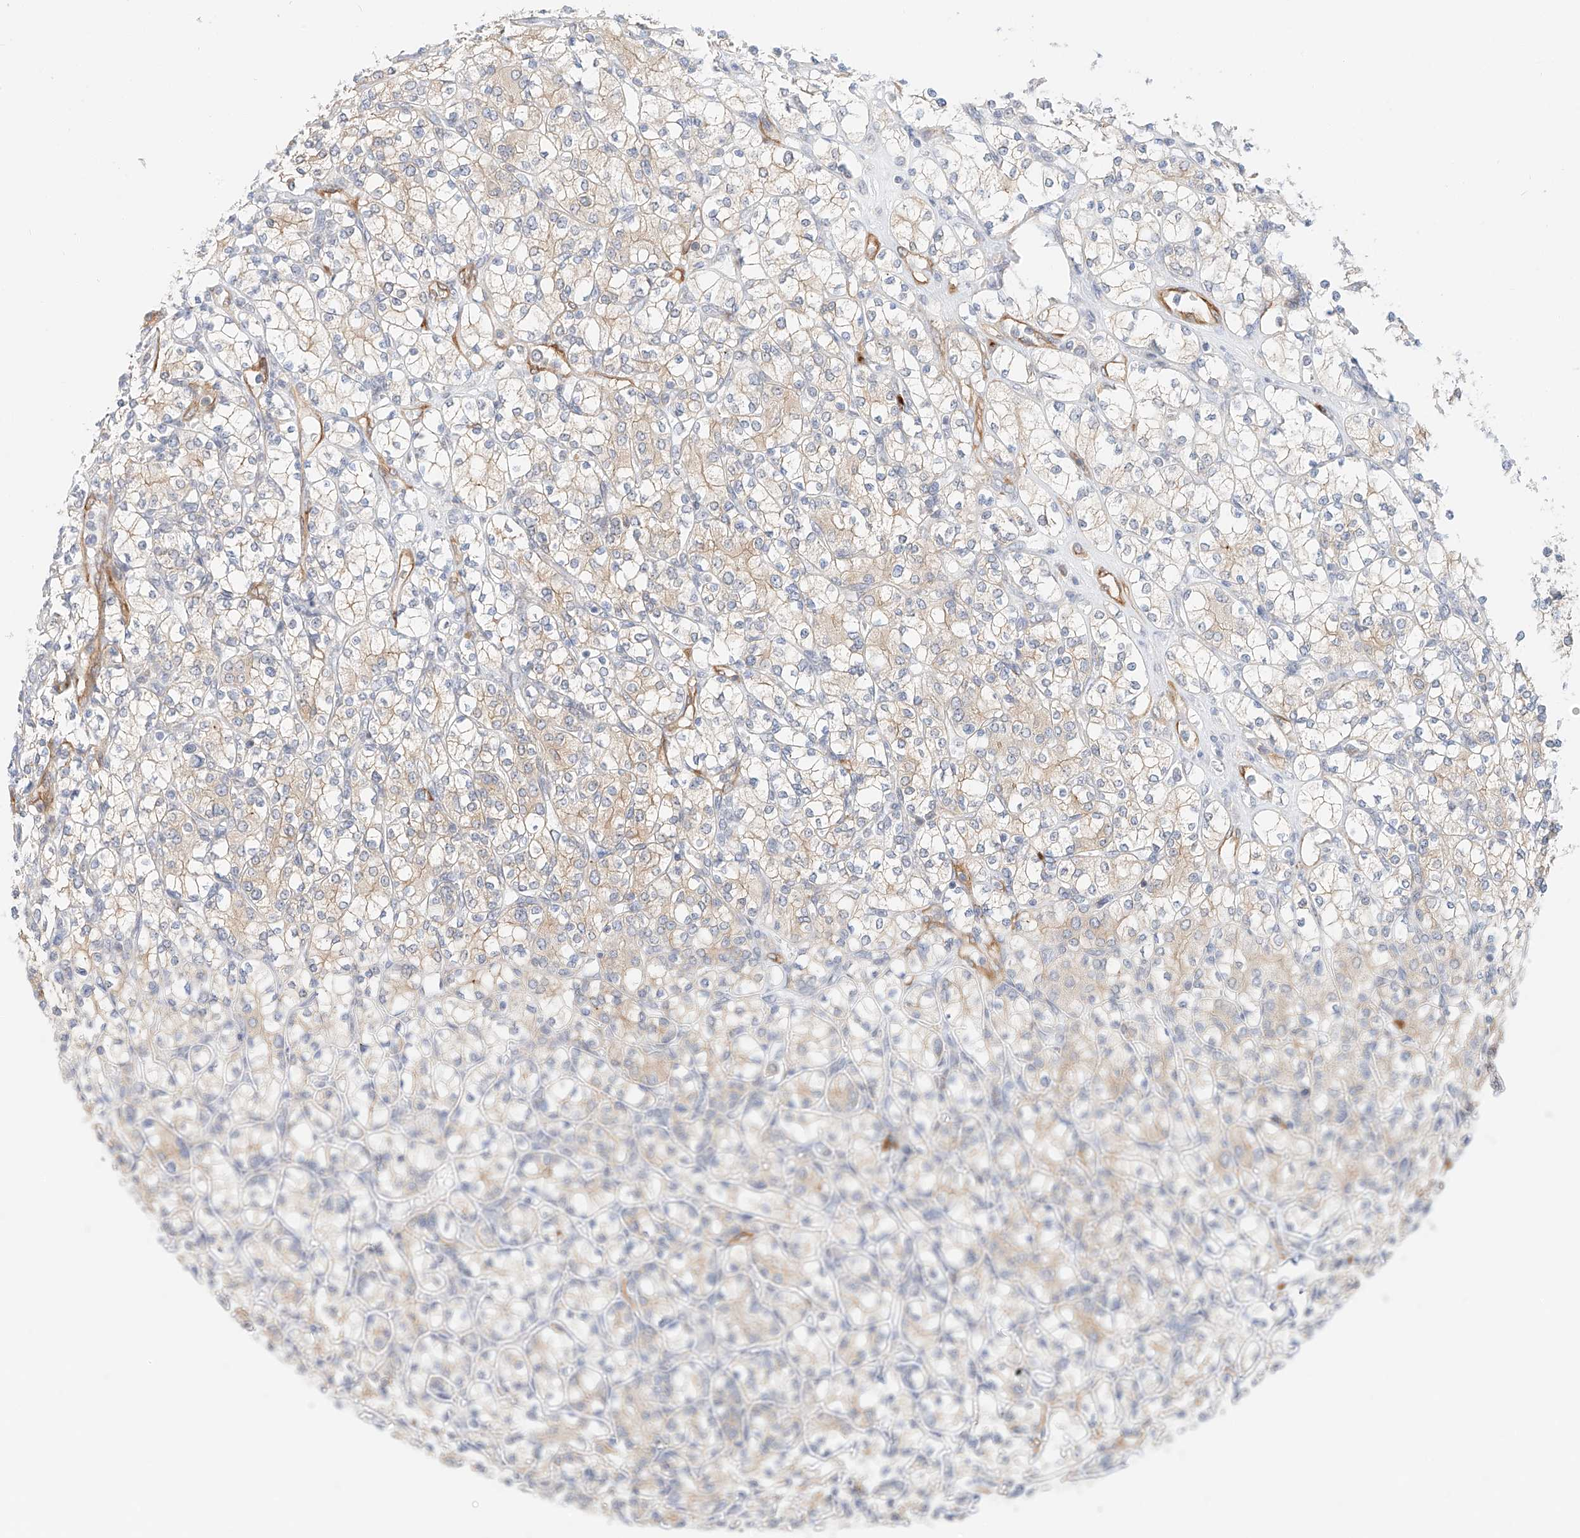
{"staining": {"intensity": "weak", "quantity": "<25%", "location": "cytoplasmic/membranous"}, "tissue": "renal cancer", "cell_type": "Tumor cells", "image_type": "cancer", "snomed": [{"axis": "morphology", "description": "Adenocarcinoma, NOS"}, {"axis": "topography", "description": "Kidney"}], "caption": "Tumor cells are negative for brown protein staining in renal cancer.", "gene": "CARMIL1", "patient": {"sex": "male", "age": 77}}